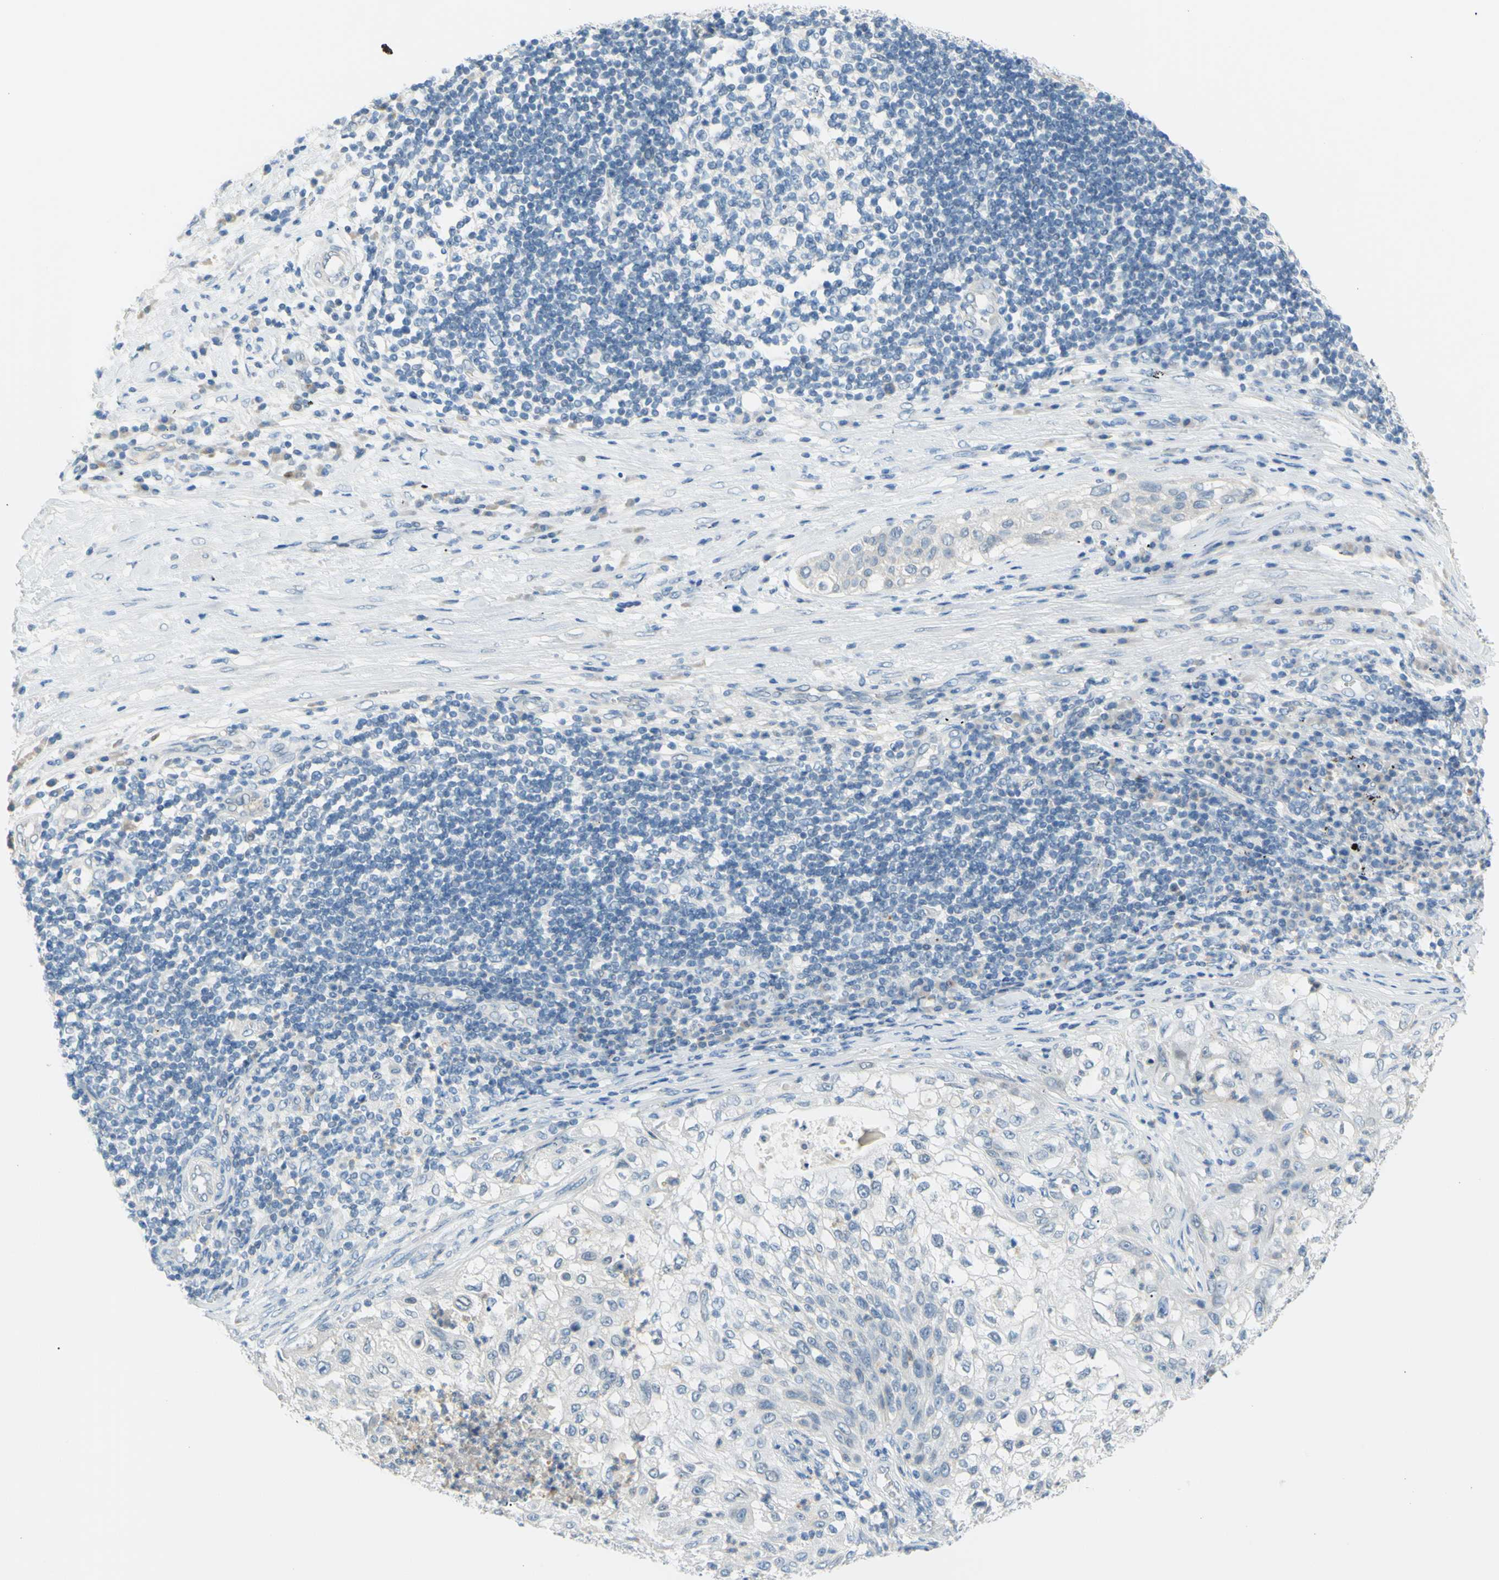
{"staining": {"intensity": "negative", "quantity": "none", "location": "none"}, "tissue": "lung cancer", "cell_type": "Tumor cells", "image_type": "cancer", "snomed": [{"axis": "morphology", "description": "Inflammation, NOS"}, {"axis": "morphology", "description": "Squamous cell carcinoma, NOS"}, {"axis": "topography", "description": "Lymph node"}, {"axis": "topography", "description": "Soft tissue"}, {"axis": "topography", "description": "Lung"}], "caption": "An image of squamous cell carcinoma (lung) stained for a protein reveals no brown staining in tumor cells. Nuclei are stained in blue.", "gene": "DCT", "patient": {"sex": "male", "age": 66}}